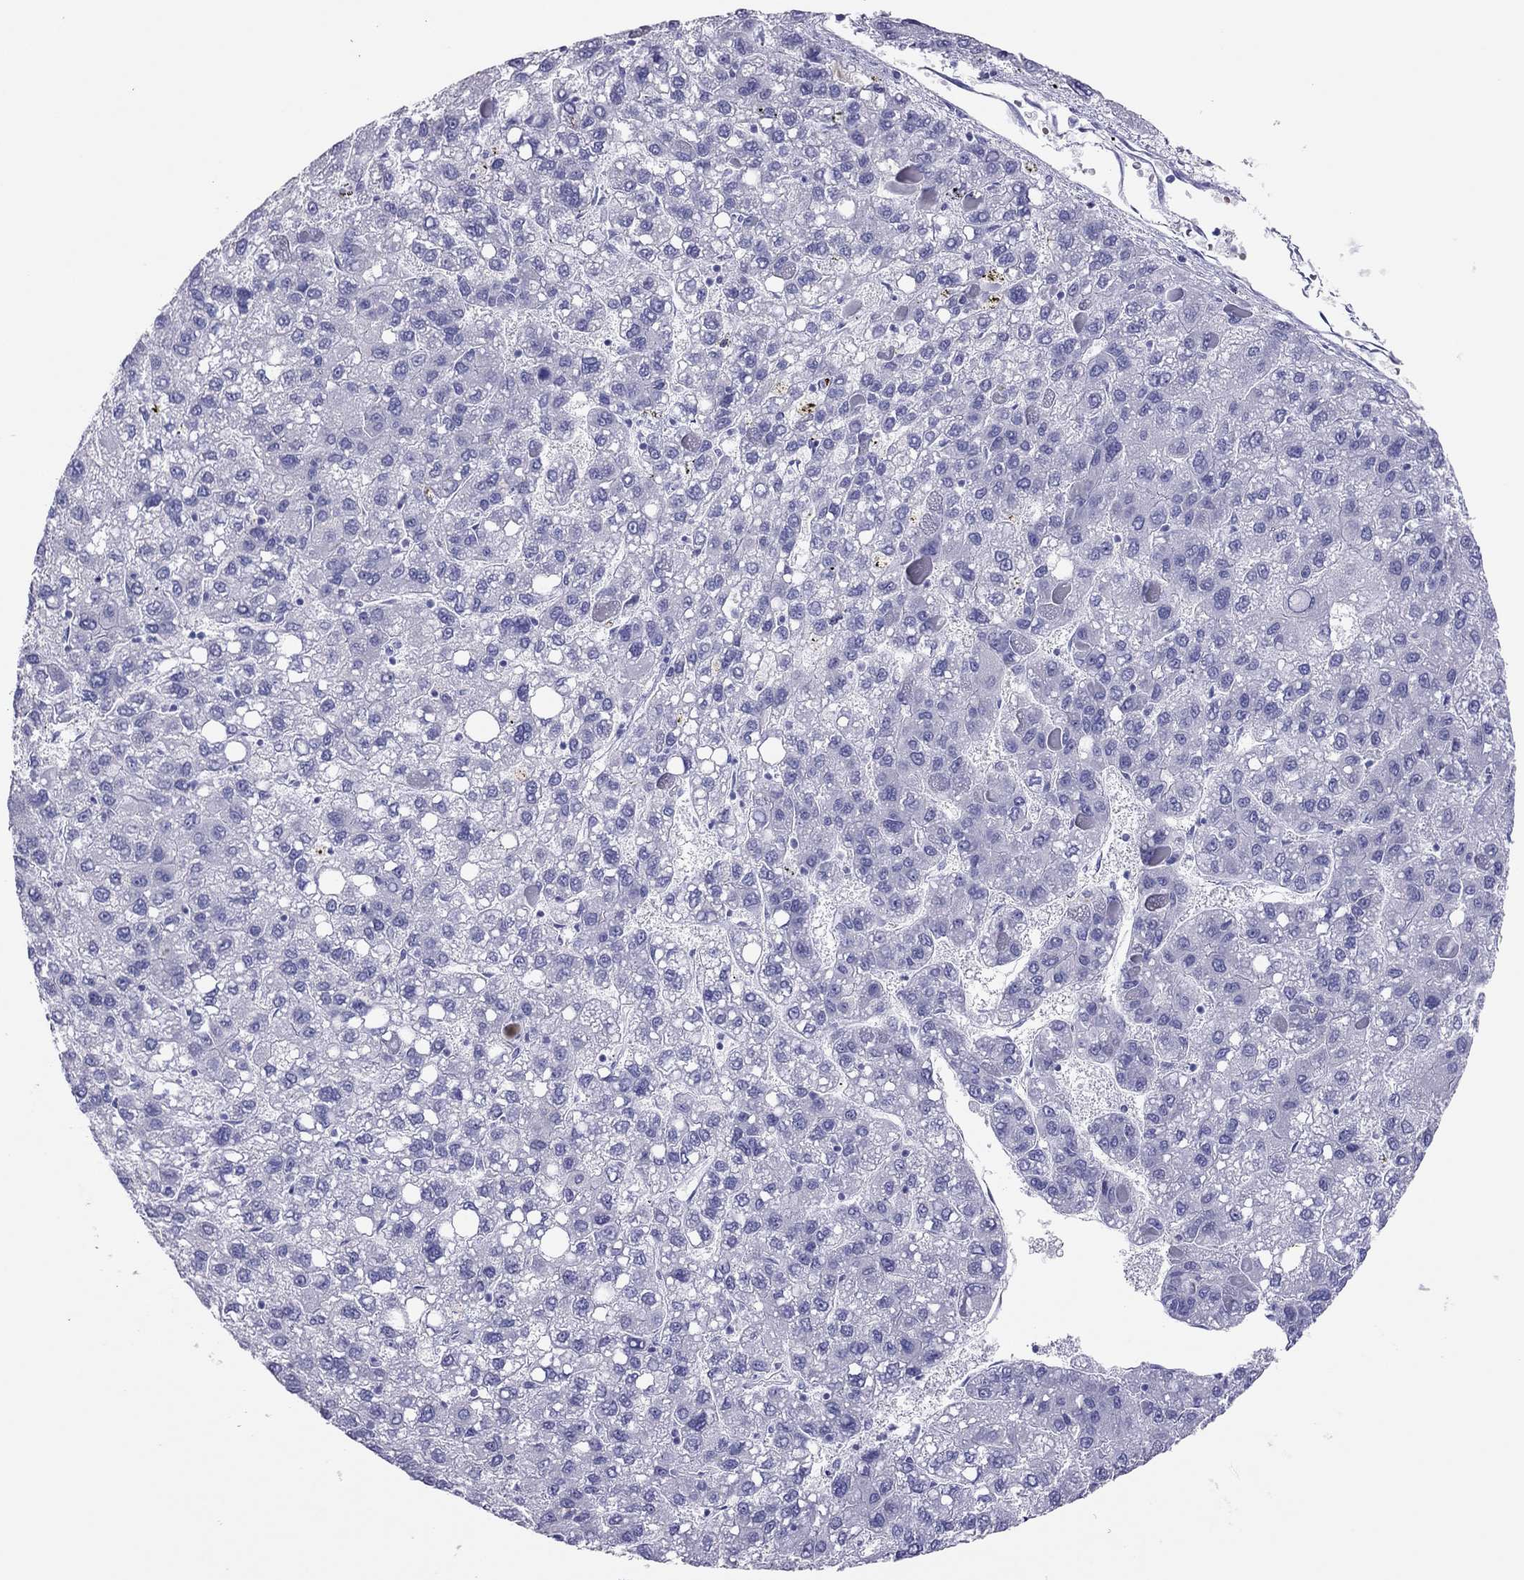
{"staining": {"intensity": "negative", "quantity": "none", "location": "none"}, "tissue": "liver cancer", "cell_type": "Tumor cells", "image_type": "cancer", "snomed": [{"axis": "morphology", "description": "Carcinoma, Hepatocellular, NOS"}, {"axis": "topography", "description": "Liver"}], "caption": "A high-resolution image shows immunohistochemistry staining of liver cancer (hepatocellular carcinoma), which reveals no significant positivity in tumor cells.", "gene": "TSHB", "patient": {"sex": "female", "age": 82}}